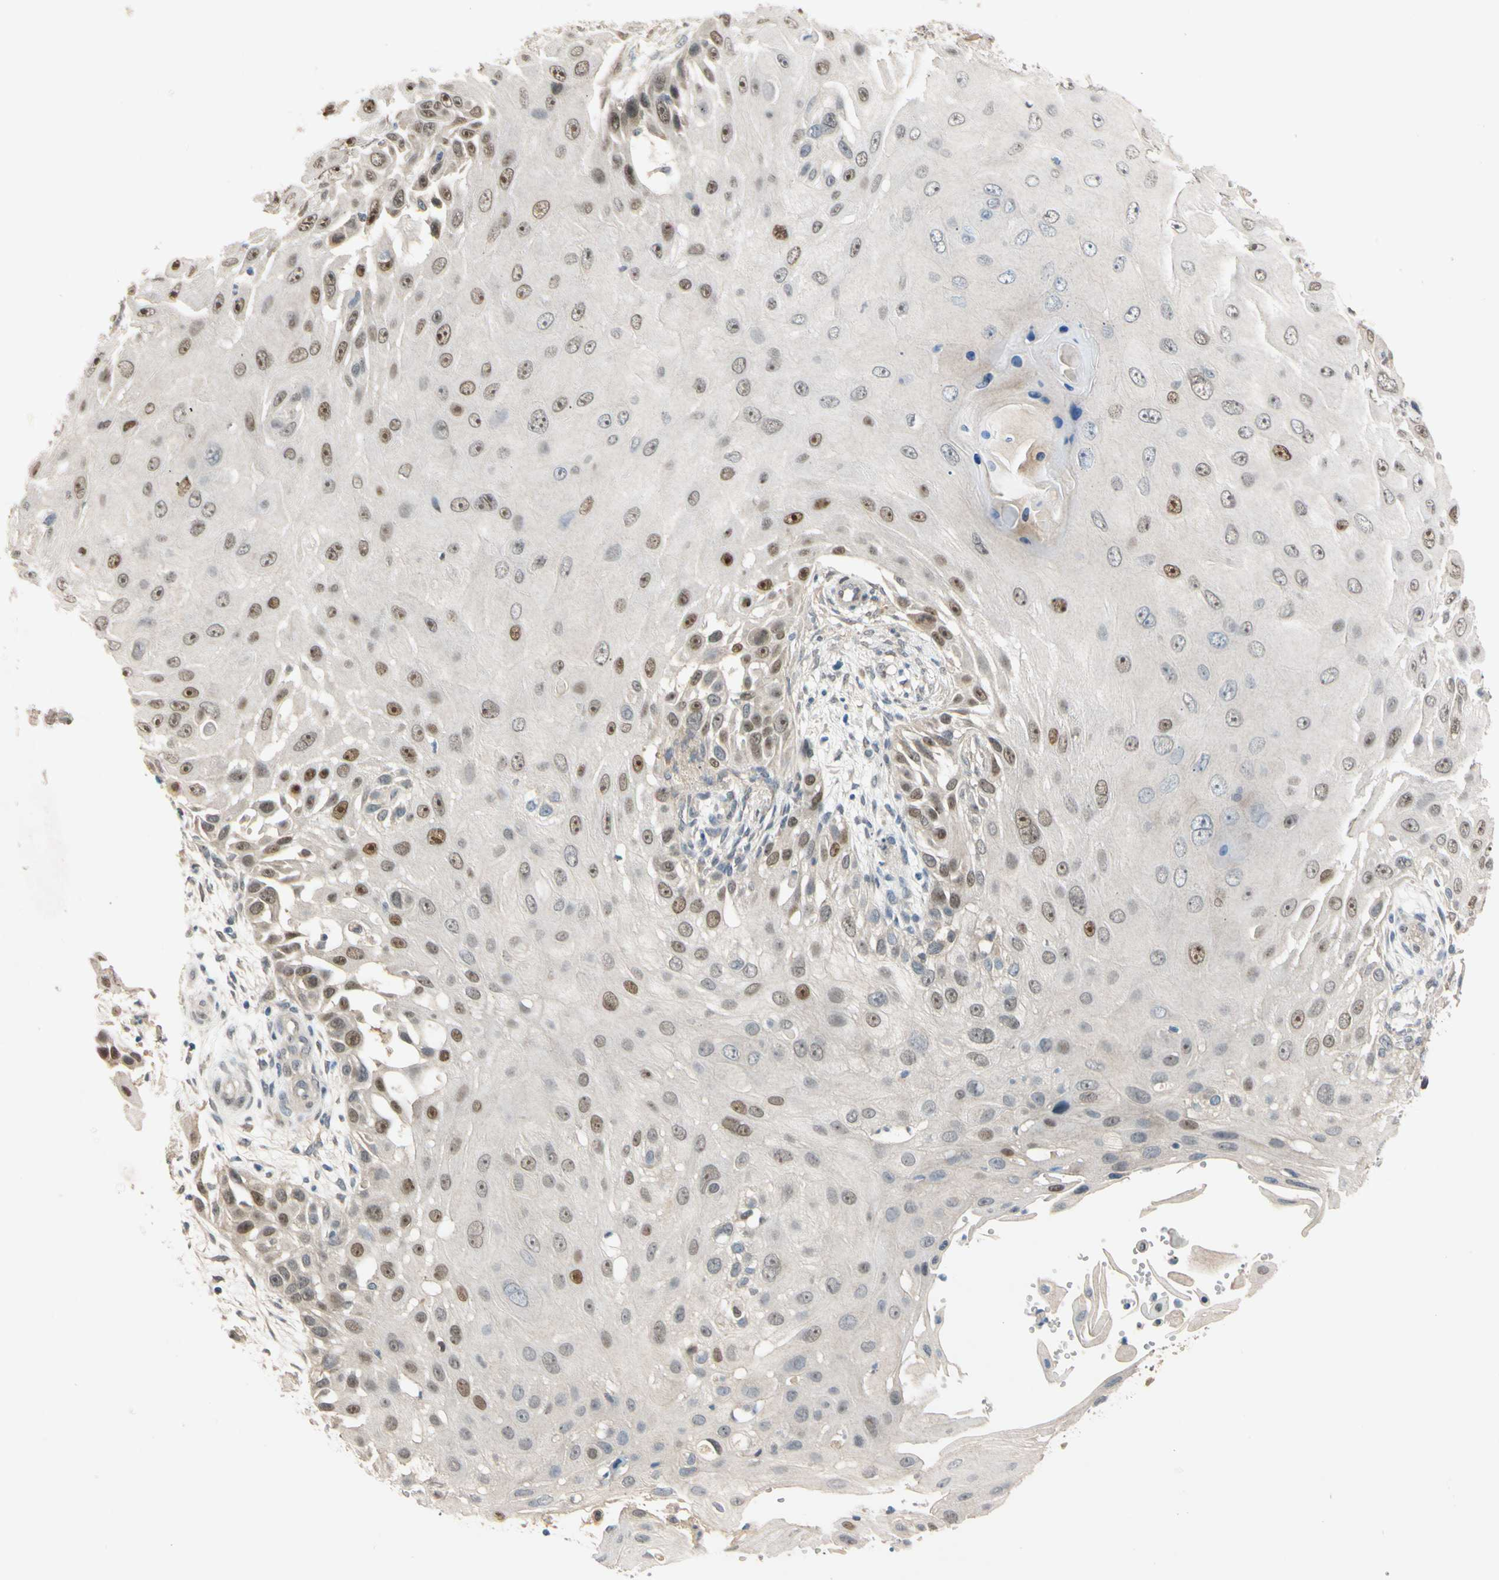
{"staining": {"intensity": "moderate", "quantity": ">75%", "location": "cytoplasmic/membranous,nuclear"}, "tissue": "skin cancer", "cell_type": "Tumor cells", "image_type": "cancer", "snomed": [{"axis": "morphology", "description": "Squamous cell carcinoma, NOS"}, {"axis": "topography", "description": "Skin"}], "caption": "DAB (3,3'-diaminobenzidine) immunohistochemical staining of skin squamous cell carcinoma shows moderate cytoplasmic/membranous and nuclear protein positivity in approximately >75% of tumor cells.", "gene": "RIOX2", "patient": {"sex": "female", "age": 44}}